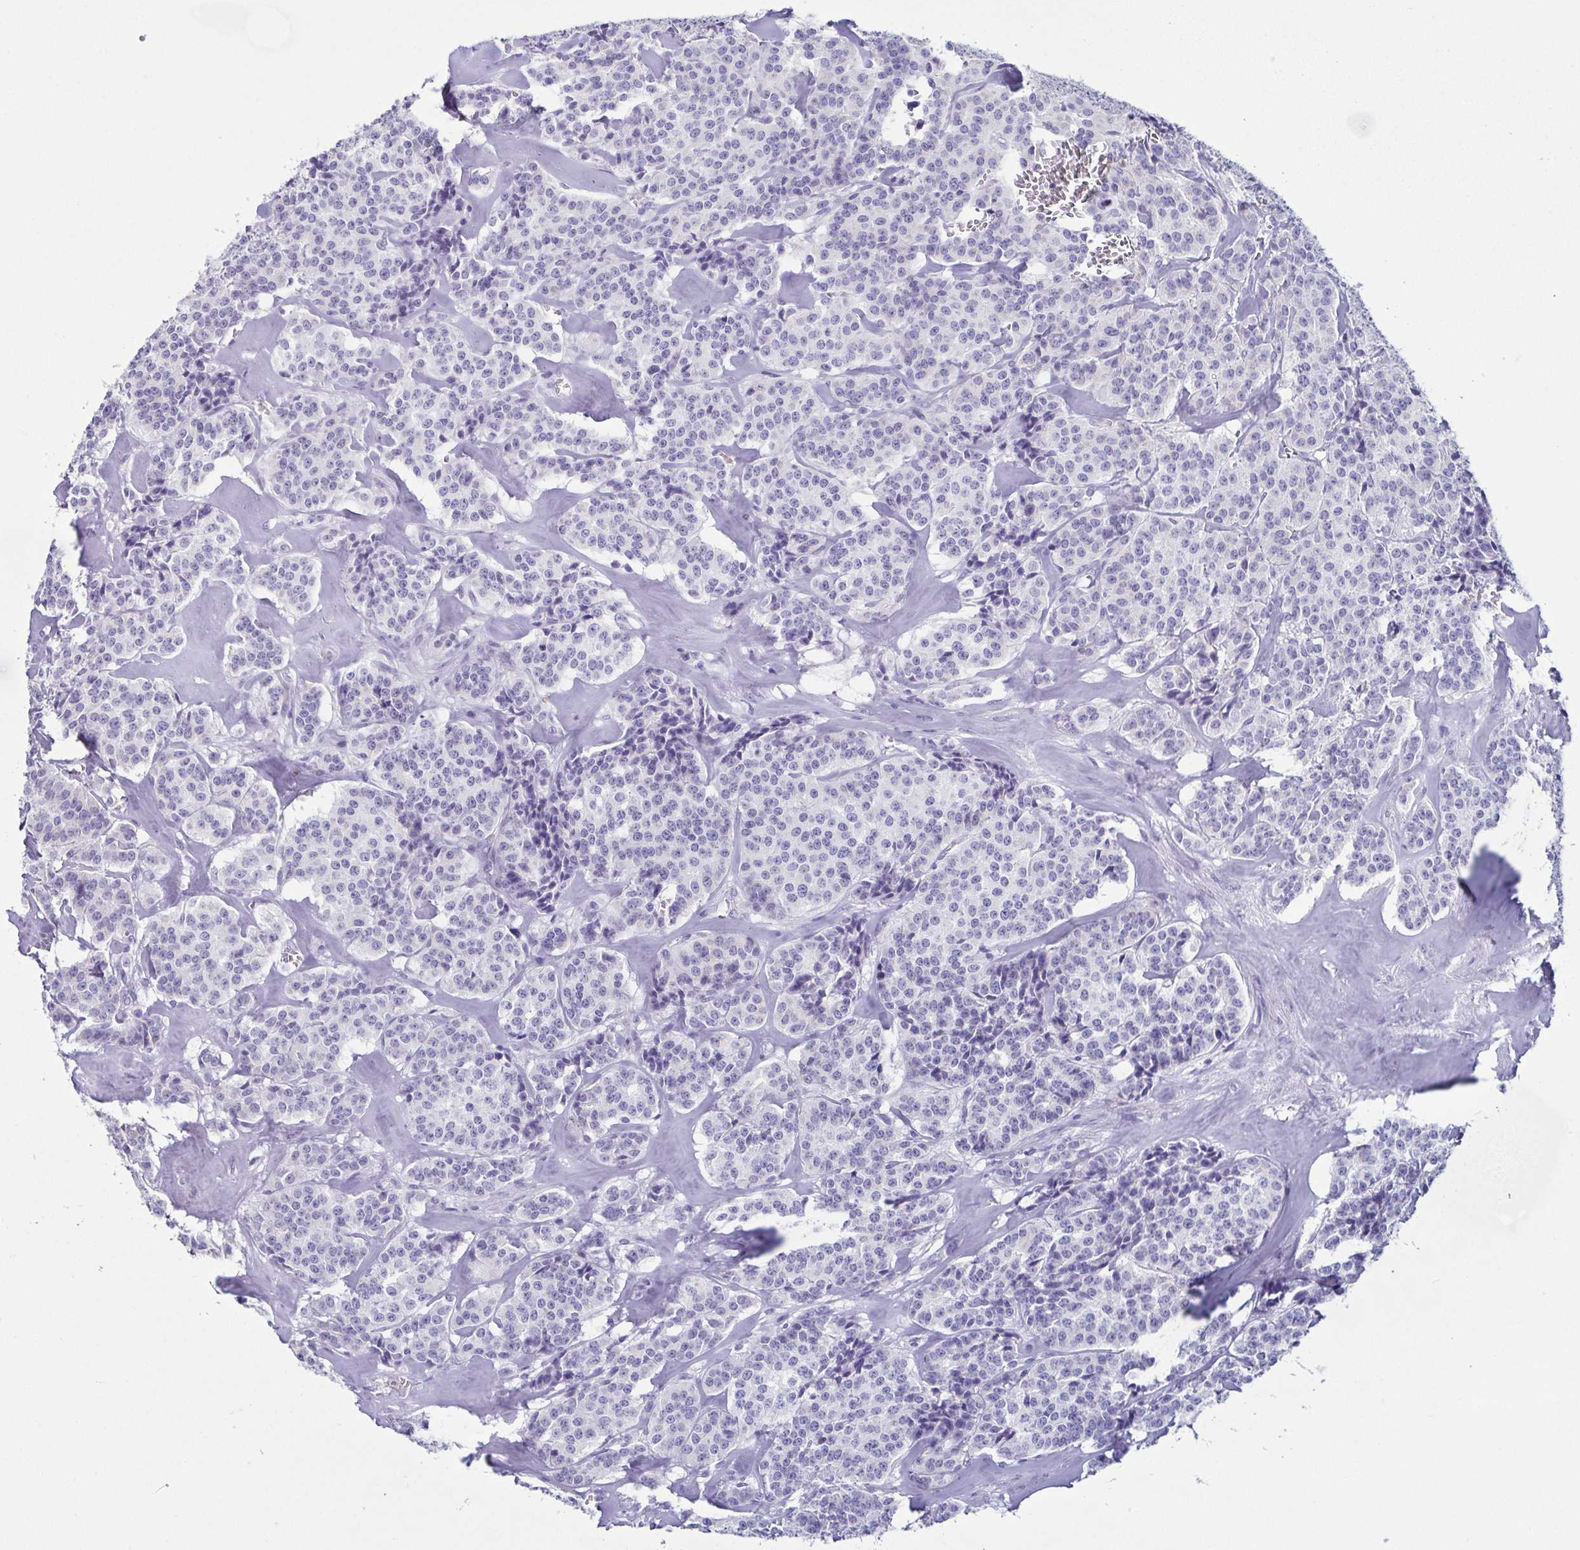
{"staining": {"intensity": "negative", "quantity": "none", "location": "none"}, "tissue": "carcinoid", "cell_type": "Tumor cells", "image_type": "cancer", "snomed": [{"axis": "morphology", "description": "Normal tissue, NOS"}, {"axis": "morphology", "description": "Carcinoid, malignant, NOS"}, {"axis": "topography", "description": "Lung"}], "caption": "This is an immunohistochemistry micrograph of malignant carcinoid. There is no expression in tumor cells.", "gene": "AZU1", "patient": {"sex": "female", "age": 46}}